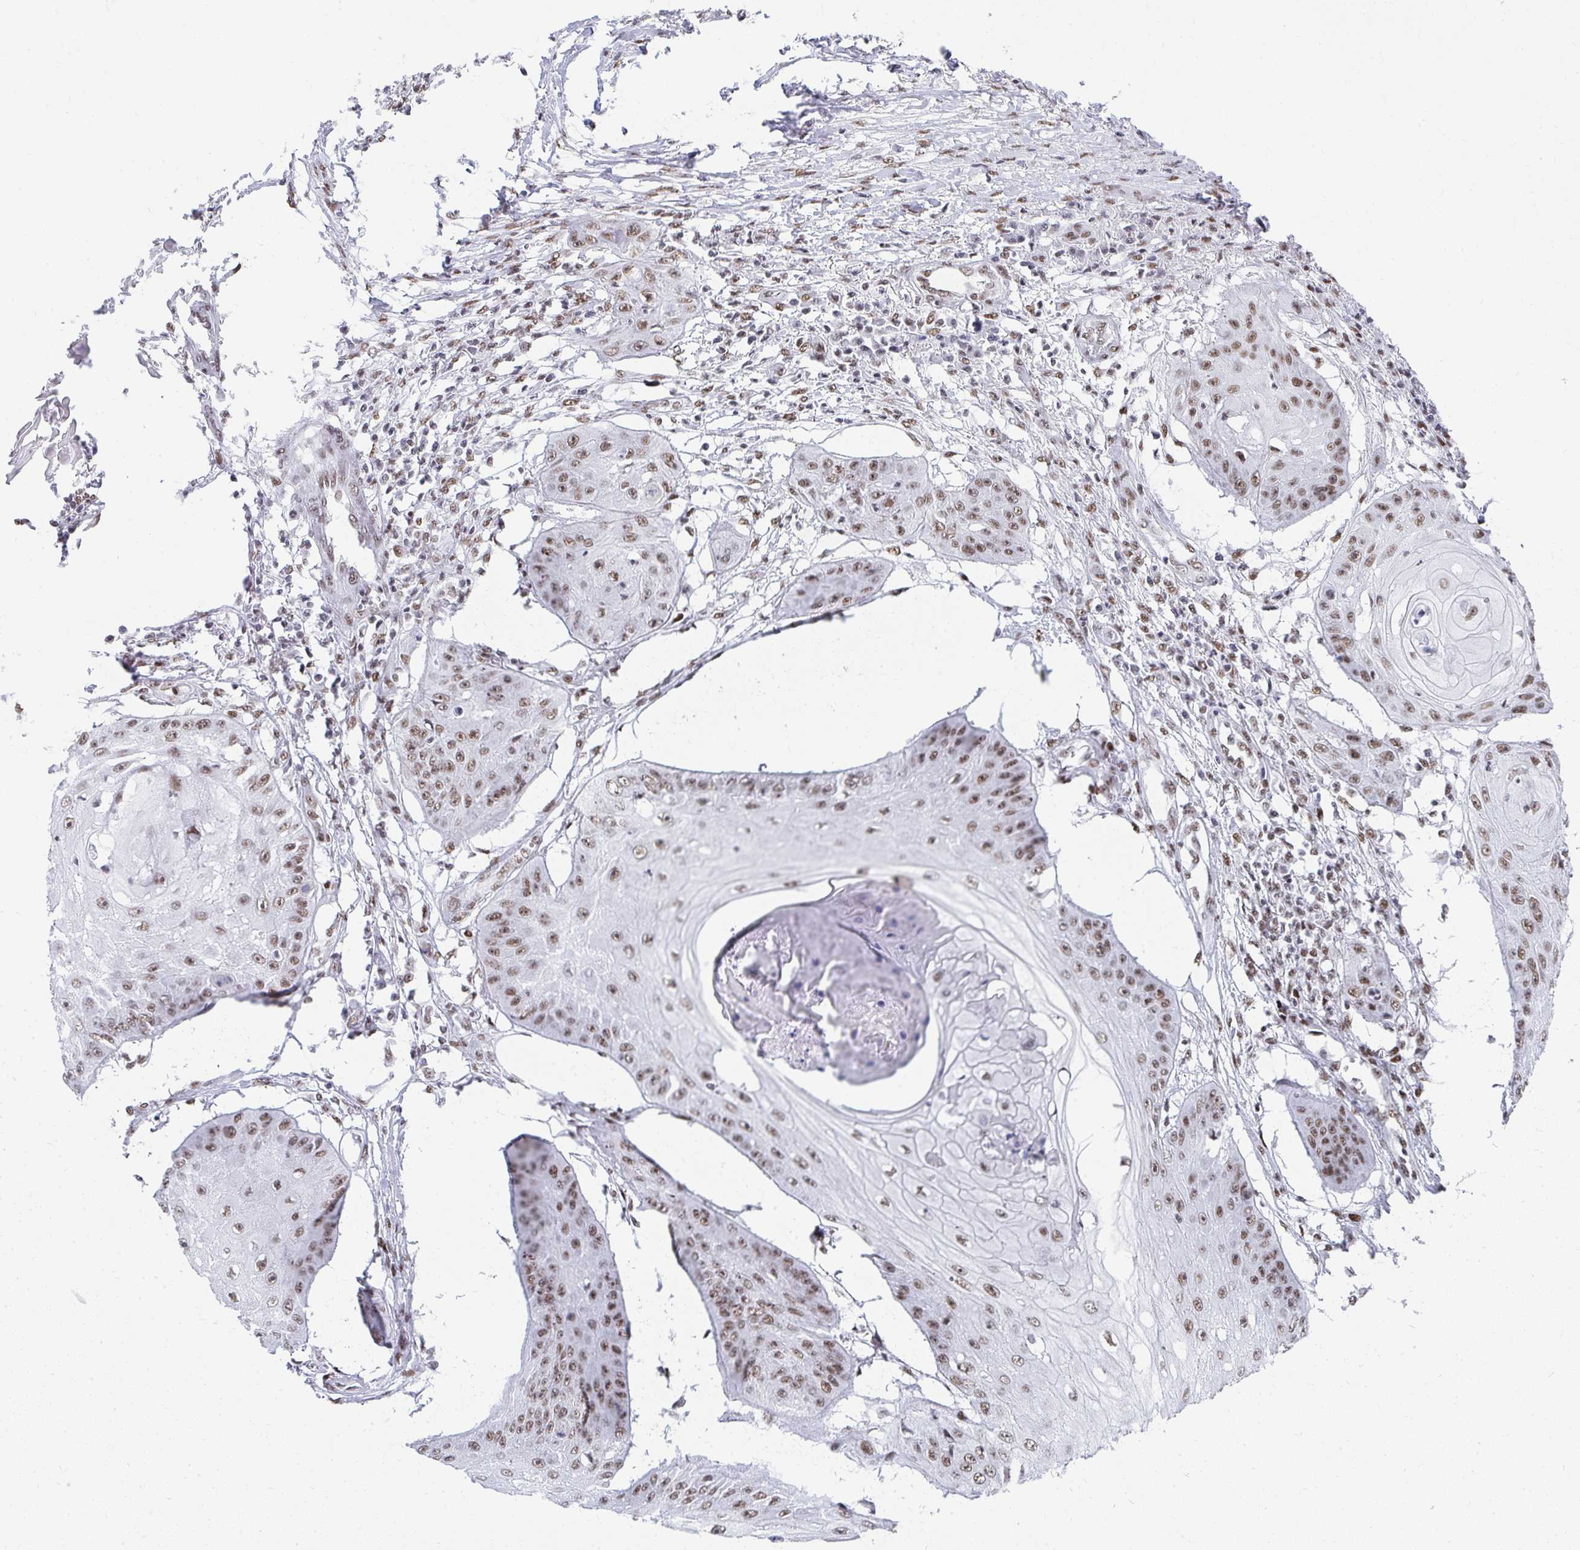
{"staining": {"intensity": "moderate", "quantity": ">75%", "location": "nuclear"}, "tissue": "skin cancer", "cell_type": "Tumor cells", "image_type": "cancer", "snomed": [{"axis": "morphology", "description": "Squamous cell carcinoma, NOS"}, {"axis": "topography", "description": "Skin"}], "caption": "Immunohistochemistry micrograph of skin cancer (squamous cell carcinoma) stained for a protein (brown), which displays medium levels of moderate nuclear expression in about >75% of tumor cells.", "gene": "CREBBP", "patient": {"sex": "male", "age": 70}}